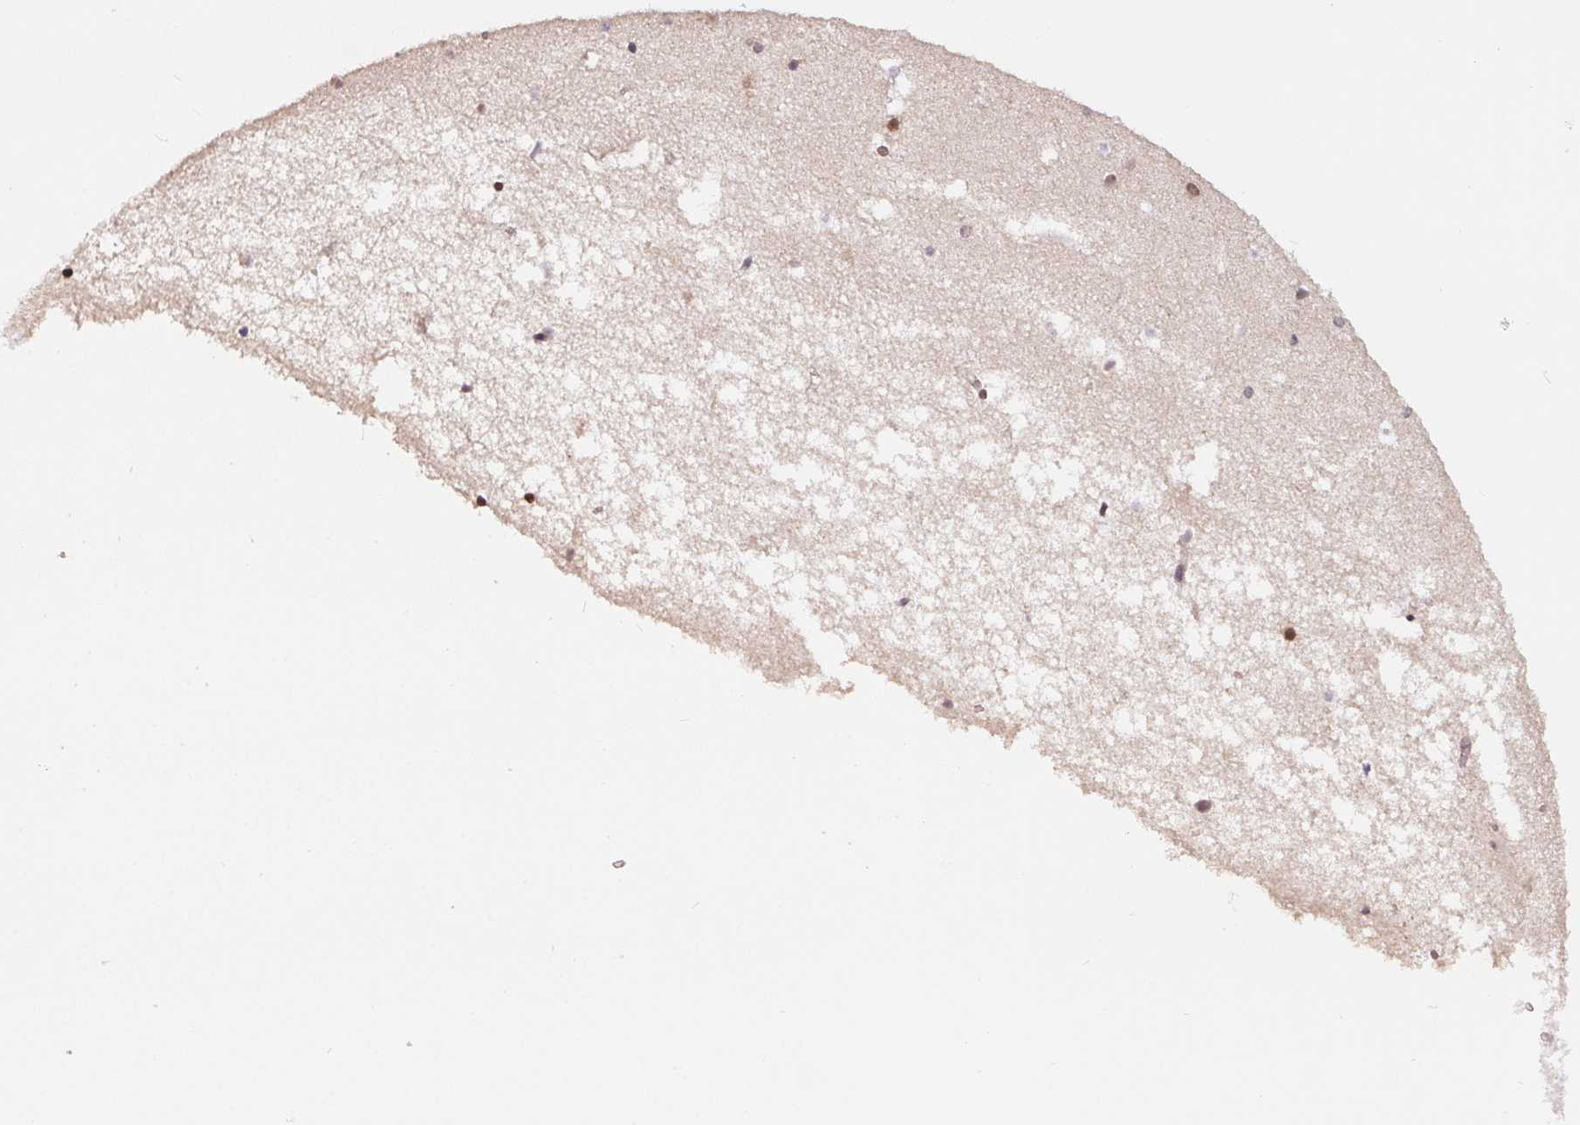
{"staining": {"intensity": "negative", "quantity": "none", "location": "none"}, "tissue": "cerebral cortex", "cell_type": "Endothelial cells", "image_type": "normal", "snomed": [{"axis": "morphology", "description": "Normal tissue, NOS"}, {"axis": "topography", "description": "Cerebral cortex"}], "caption": "The micrograph demonstrates no significant positivity in endothelial cells of cerebral cortex.", "gene": "HMGN3", "patient": {"sex": "female", "age": 52}}